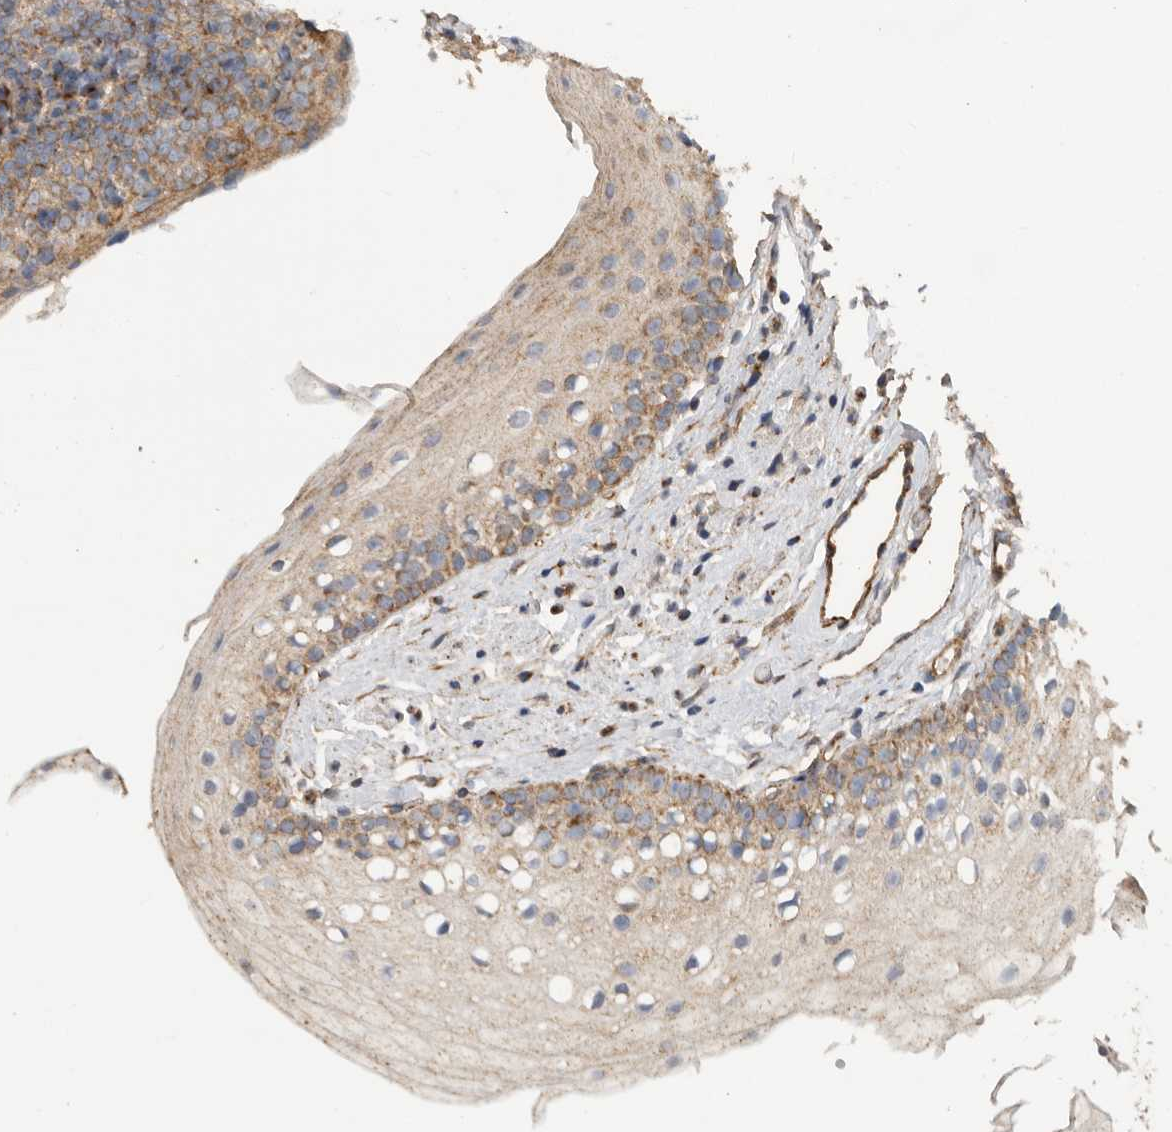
{"staining": {"intensity": "moderate", "quantity": ">75%", "location": "cytoplasmic/membranous"}, "tissue": "oral mucosa", "cell_type": "Squamous epithelial cells", "image_type": "normal", "snomed": [{"axis": "morphology", "description": "Normal tissue, NOS"}, {"axis": "topography", "description": "Oral tissue"}], "caption": "Protein expression analysis of benign oral mucosa exhibits moderate cytoplasmic/membranous staining in about >75% of squamous epithelial cells.", "gene": "PODXL2", "patient": {"sex": "male", "age": 28}}